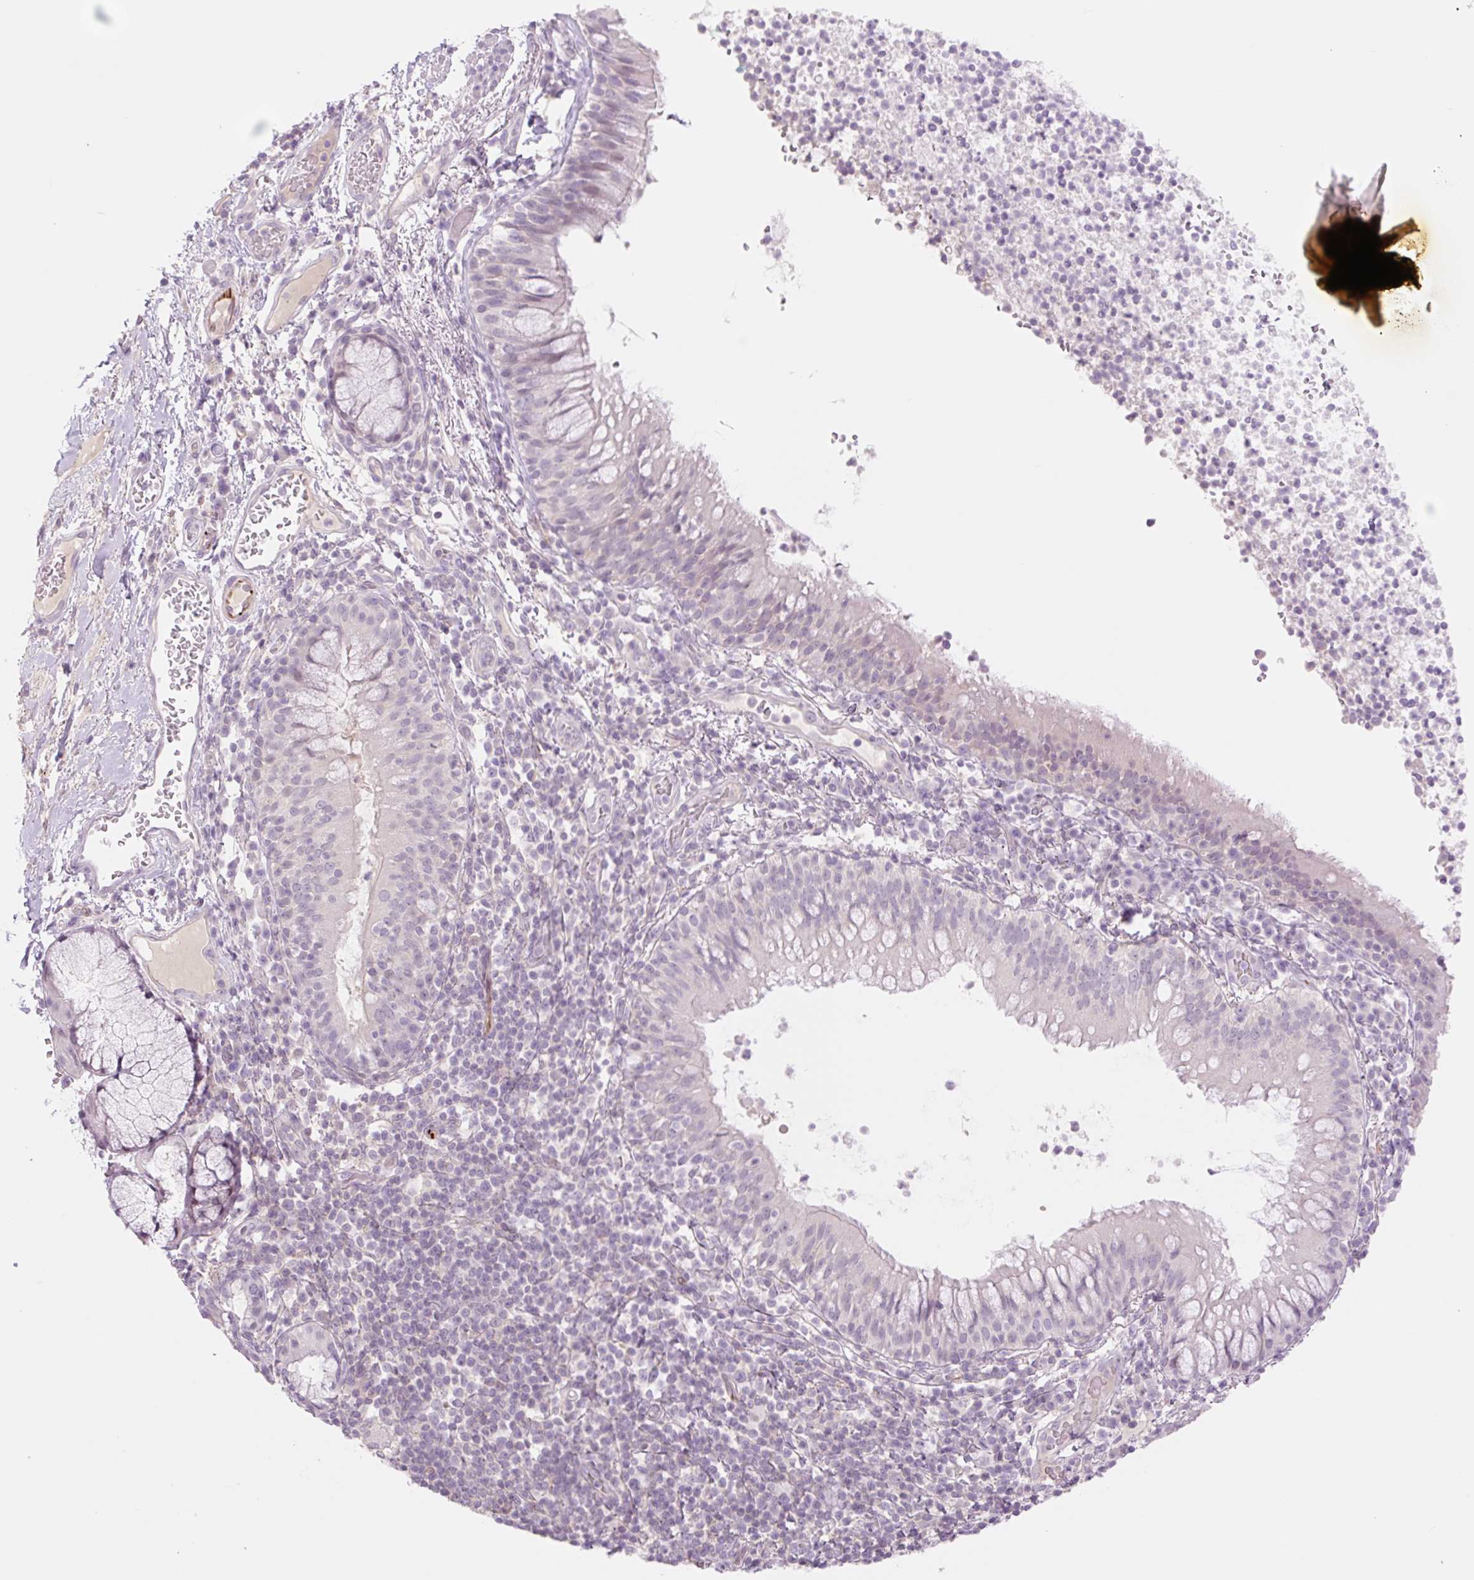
{"staining": {"intensity": "weak", "quantity": "<25%", "location": "nuclear"}, "tissue": "bronchus", "cell_type": "Respiratory epithelial cells", "image_type": "normal", "snomed": [{"axis": "morphology", "description": "Normal tissue, NOS"}, {"axis": "topography", "description": "Cartilage tissue"}, {"axis": "topography", "description": "Bronchus"}], "caption": "High power microscopy image of an immunohistochemistry image of normal bronchus, revealing no significant expression in respiratory epithelial cells.", "gene": "ZFYVE21", "patient": {"sex": "male", "age": 56}}